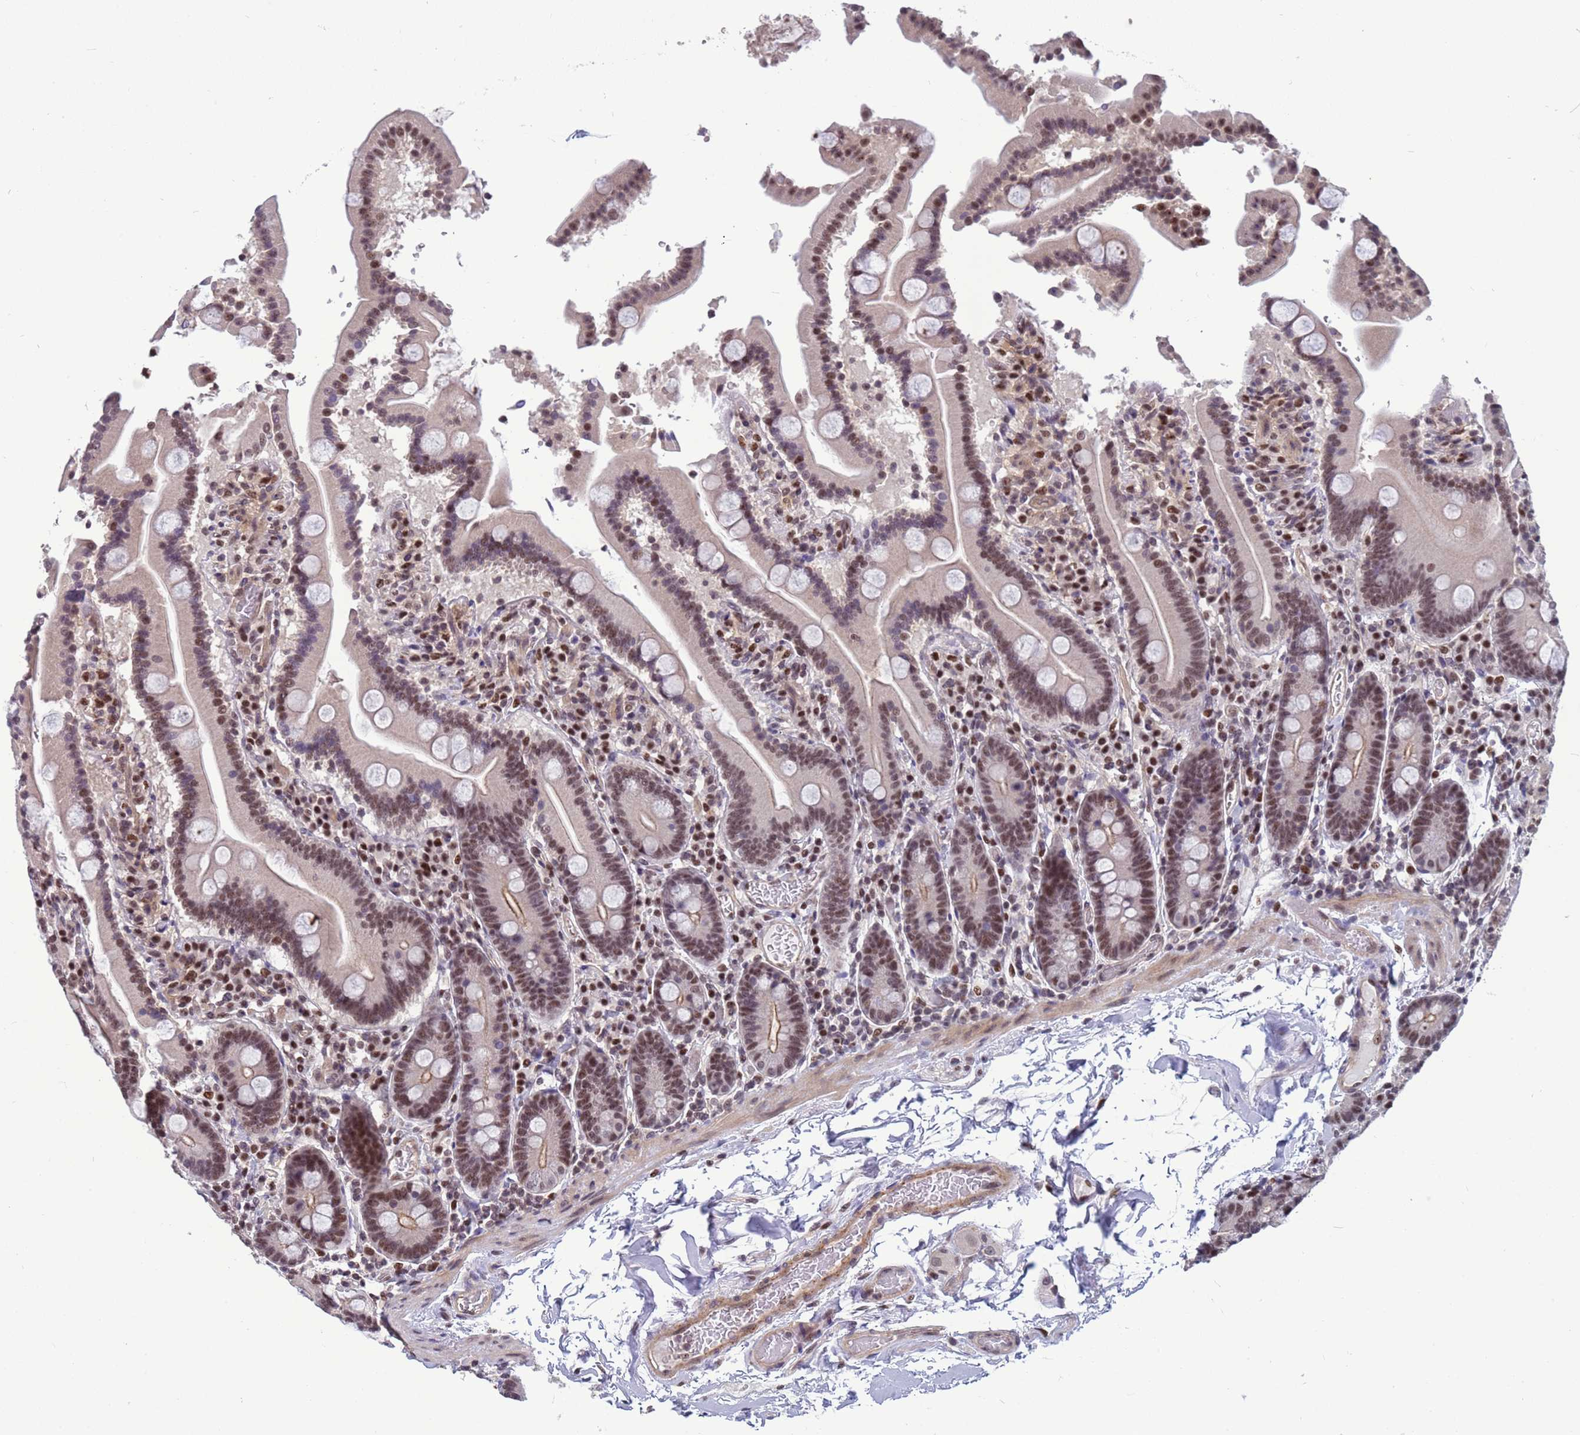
{"staining": {"intensity": "moderate", "quantity": ">75%", "location": "cytoplasmic/membranous,nuclear"}, "tissue": "duodenum", "cell_type": "Glandular cells", "image_type": "normal", "snomed": [{"axis": "morphology", "description": "Normal tissue, NOS"}, {"axis": "topography", "description": "Duodenum"}], "caption": "Protein staining displays moderate cytoplasmic/membranous,nuclear expression in approximately >75% of glandular cells in benign duodenum. (DAB (3,3'-diaminobenzidine) IHC with brightfield microscopy, high magnification).", "gene": "NSL1", "patient": {"sex": "male", "age": 55}}